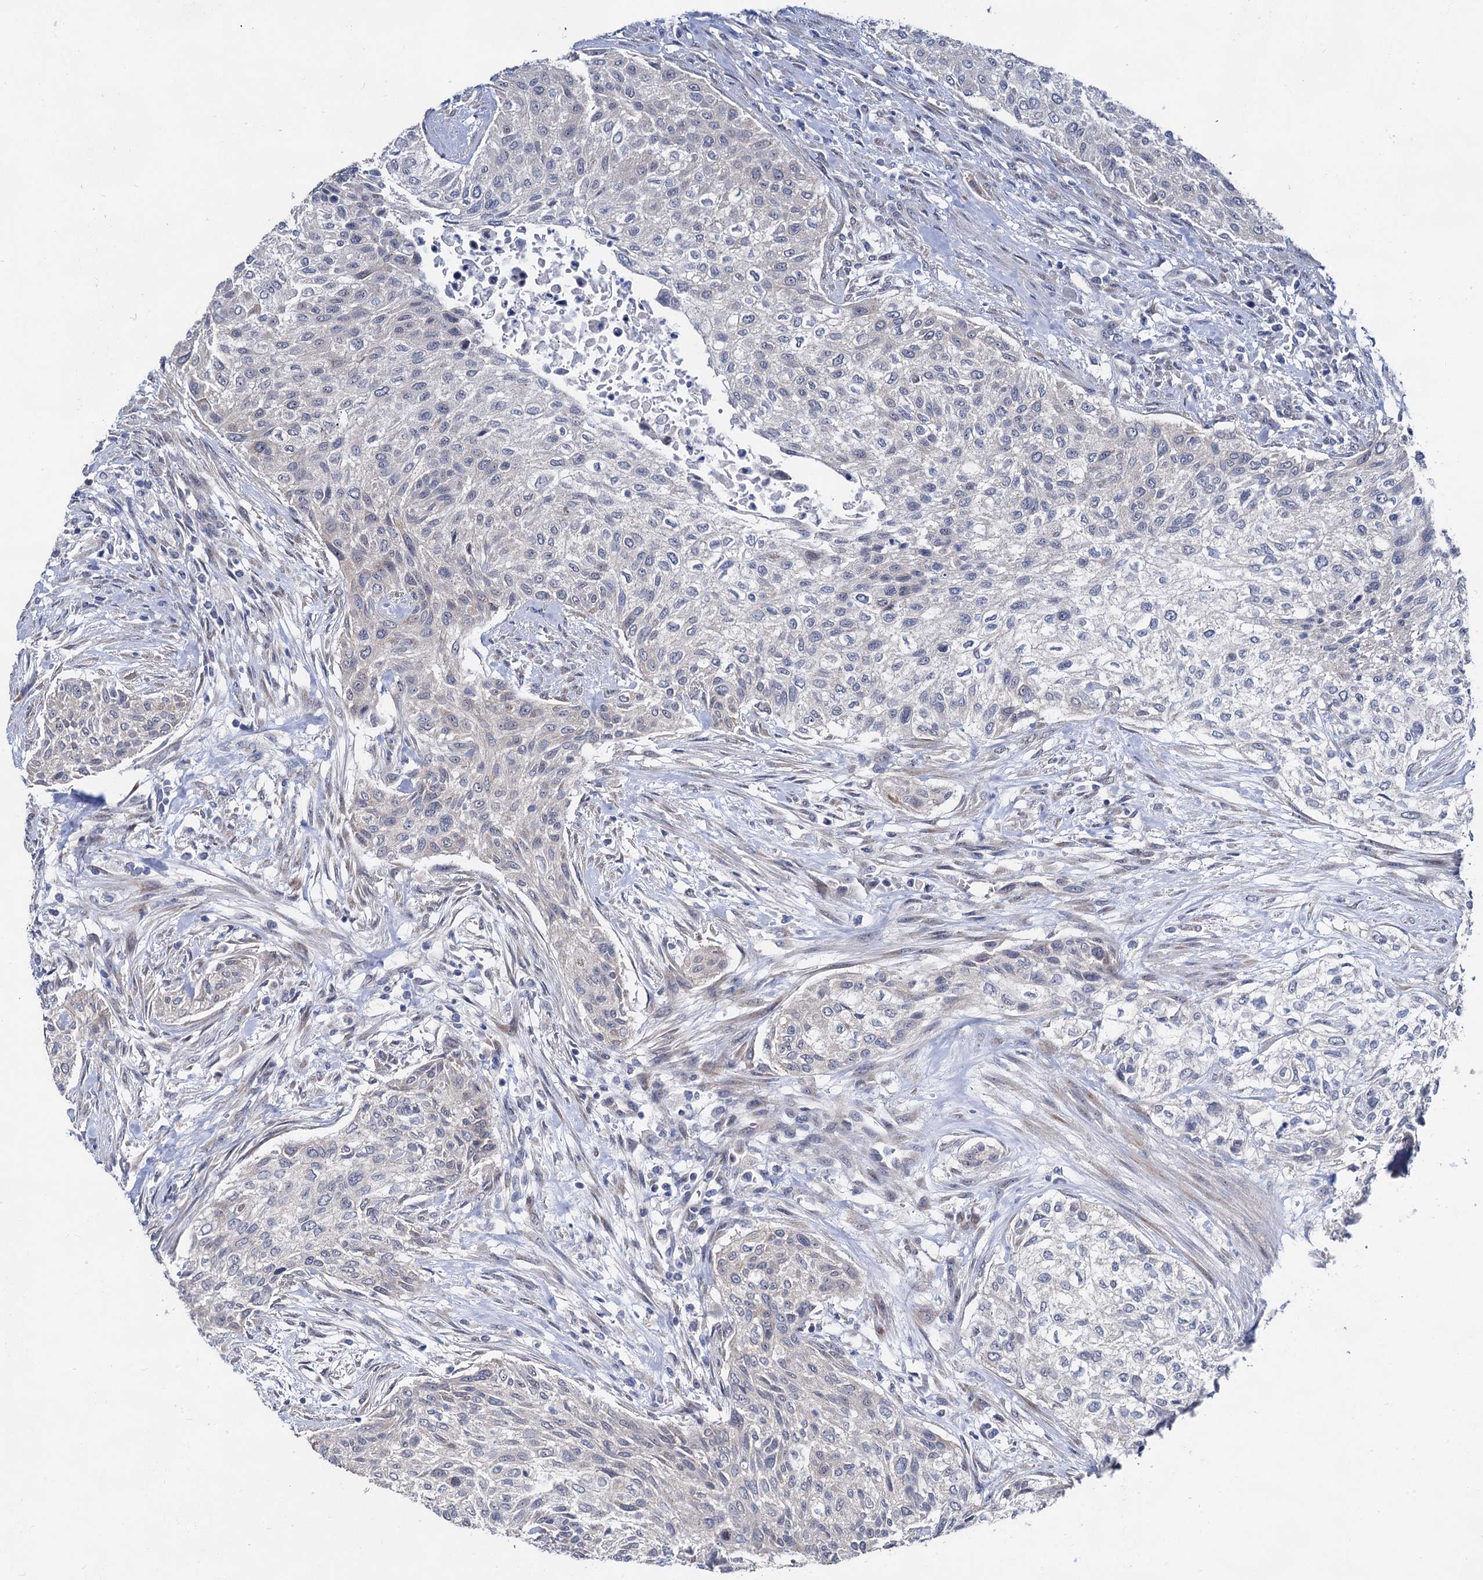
{"staining": {"intensity": "negative", "quantity": "none", "location": "none"}, "tissue": "urothelial cancer", "cell_type": "Tumor cells", "image_type": "cancer", "snomed": [{"axis": "morphology", "description": "Normal tissue, NOS"}, {"axis": "morphology", "description": "Urothelial carcinoma, NOS"}, {"axis": "topography", "description": "Urinary bladder"}, {"axis": "topography", "description": "Peripheral nerve tissue"}], "caption": "Immunohistochemistry photomicrograph of neoplastic tissue: human urothelial cancer stained with DAB reveals no significant protein staining in tumor cells.", "gene": "CAPRIN2", "patient": {"sex": "male", "age": 35}}